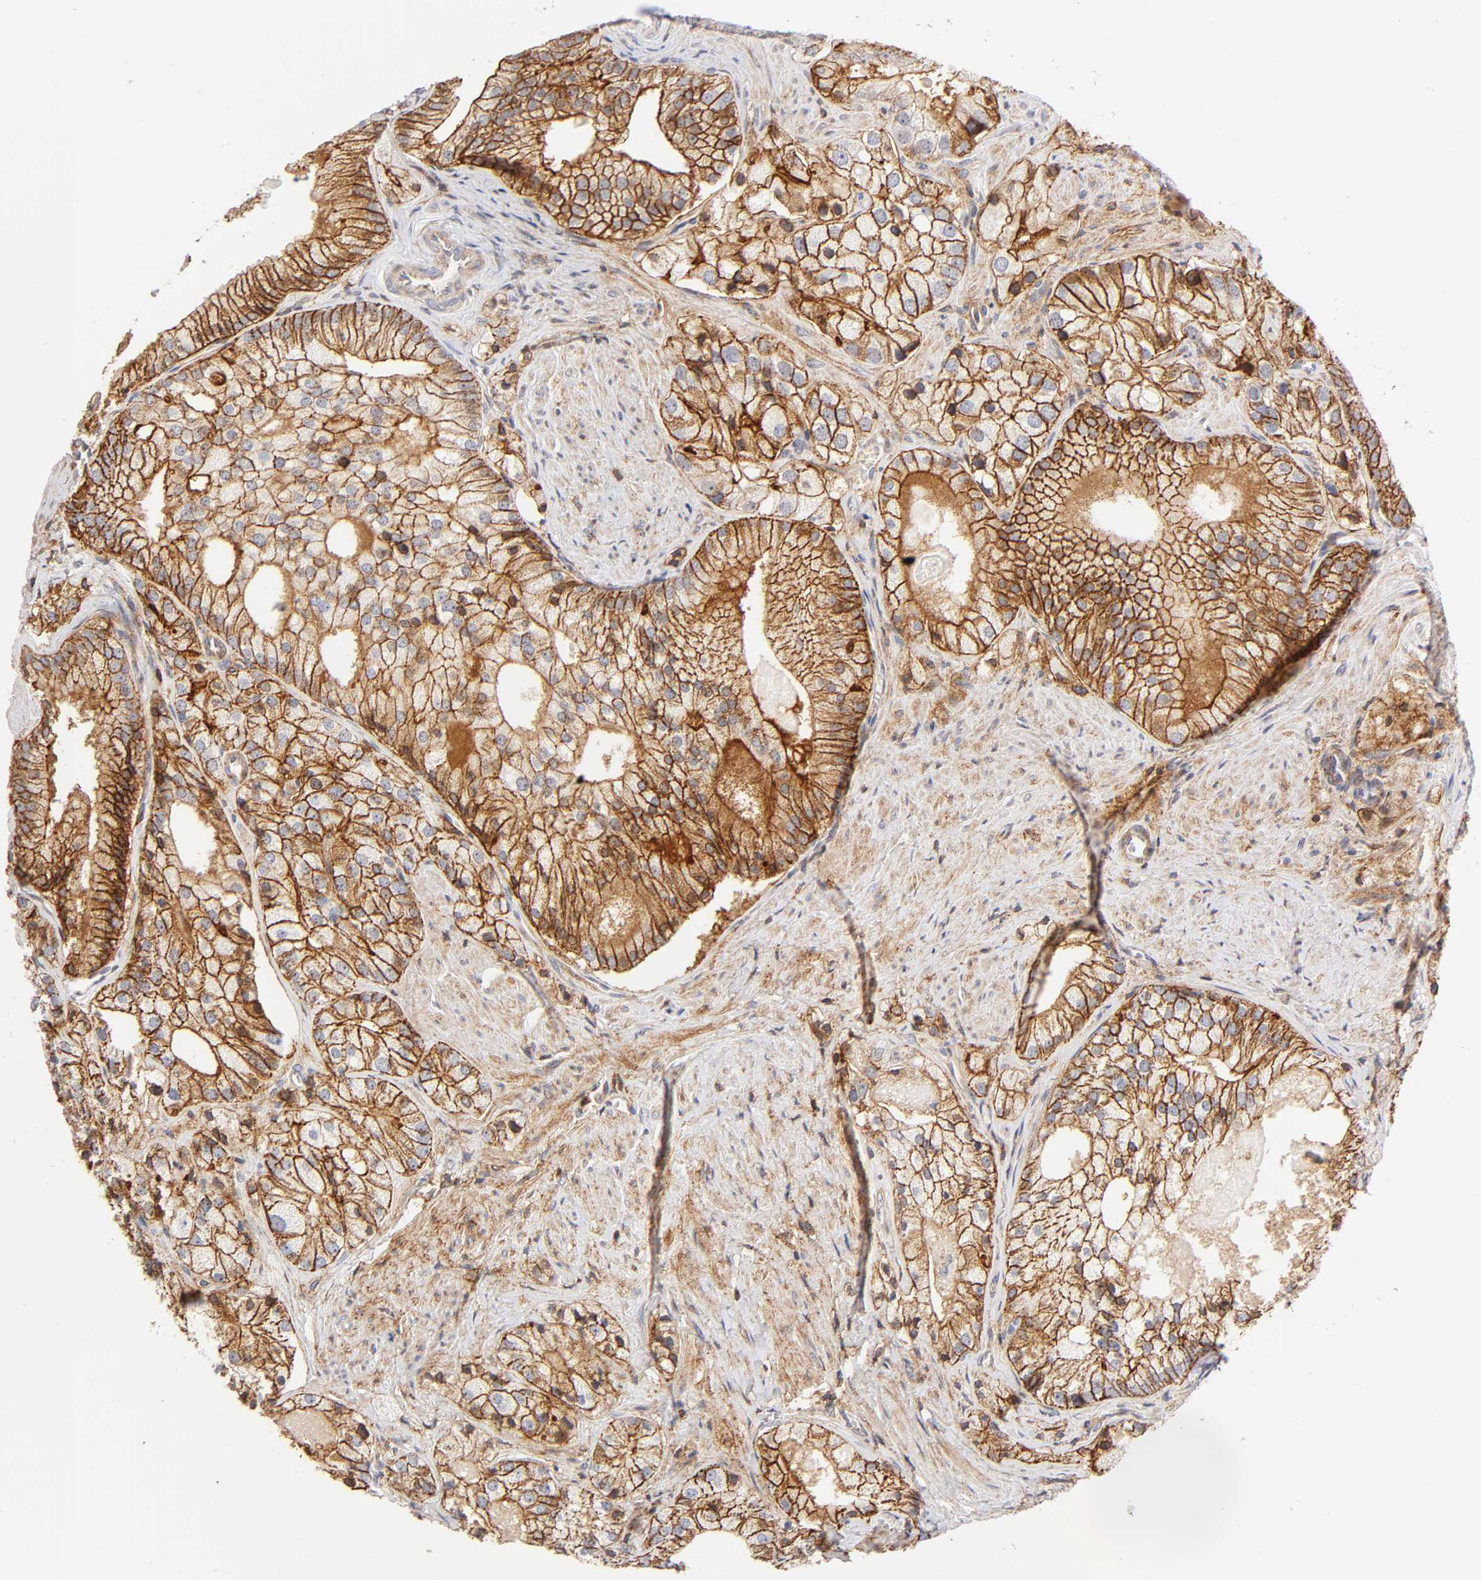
{"staining": {"intensity": "moderate", "quantity": ">75%", "location": "cytoplasmic/membranous,nuclear"}, "tissue": "prostate cancer", "cell_type": "Tumor cells", "image_type": "cancer", "snomed": [{"axis": "morphology", "description": "Adenocarcinoma, Low grade"}, {"axis": "topography", "description": "Prostate"}], "caption": "High-magnification brightfield microscopy of low-grade adenocarcinoma (prostate) stained with DAB (brown) and counterstained with hematoxylin (blue). tumor cells exhibit moderate cytoplasmic/membranous and nuclear staining is identified in approximately>75% of cells.", "gene": "ANXA7", "patient": {"sex": "male", "age": 69}}